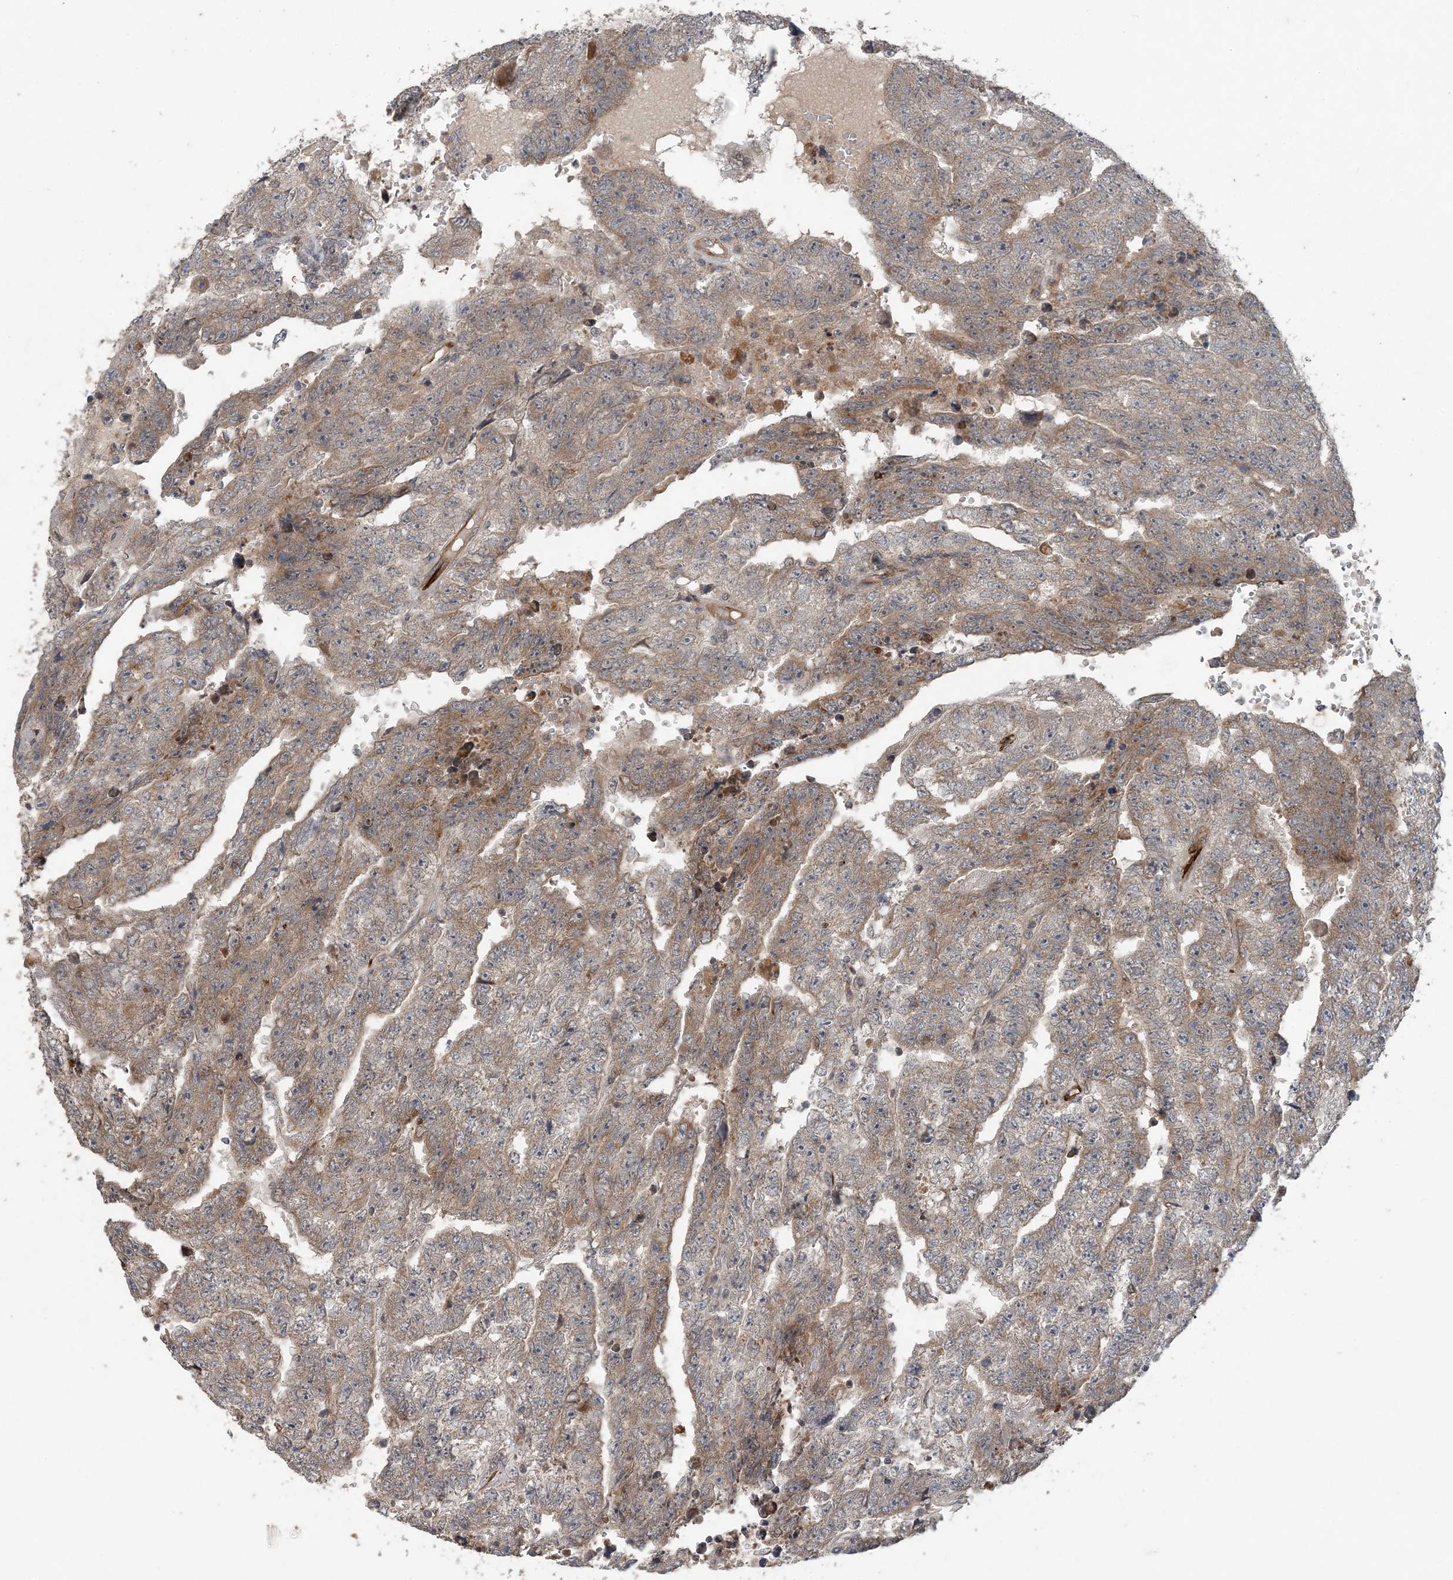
{"staining": {"intensity": "weak", "quantity": "25%-75%", "location": "cytoplasmic/membranous"}, "tissue": "testis cancer", "cell_type": "Tumor cells", "image_type": "cancer", "snomed": [{"axis": "morphology", "description": "Carcinoma, Embryonal, NOS"}, {"axis": "topography", "description": "Testis"}], "caption": "There is low levels of weak cytoplasmic/membranous staining in tumor cells of testis cancer, as demonstrated by immunohistochemical staining (brown color).", "gene": "MYO9B", "patient": {"sex": "male", "age": 25}}